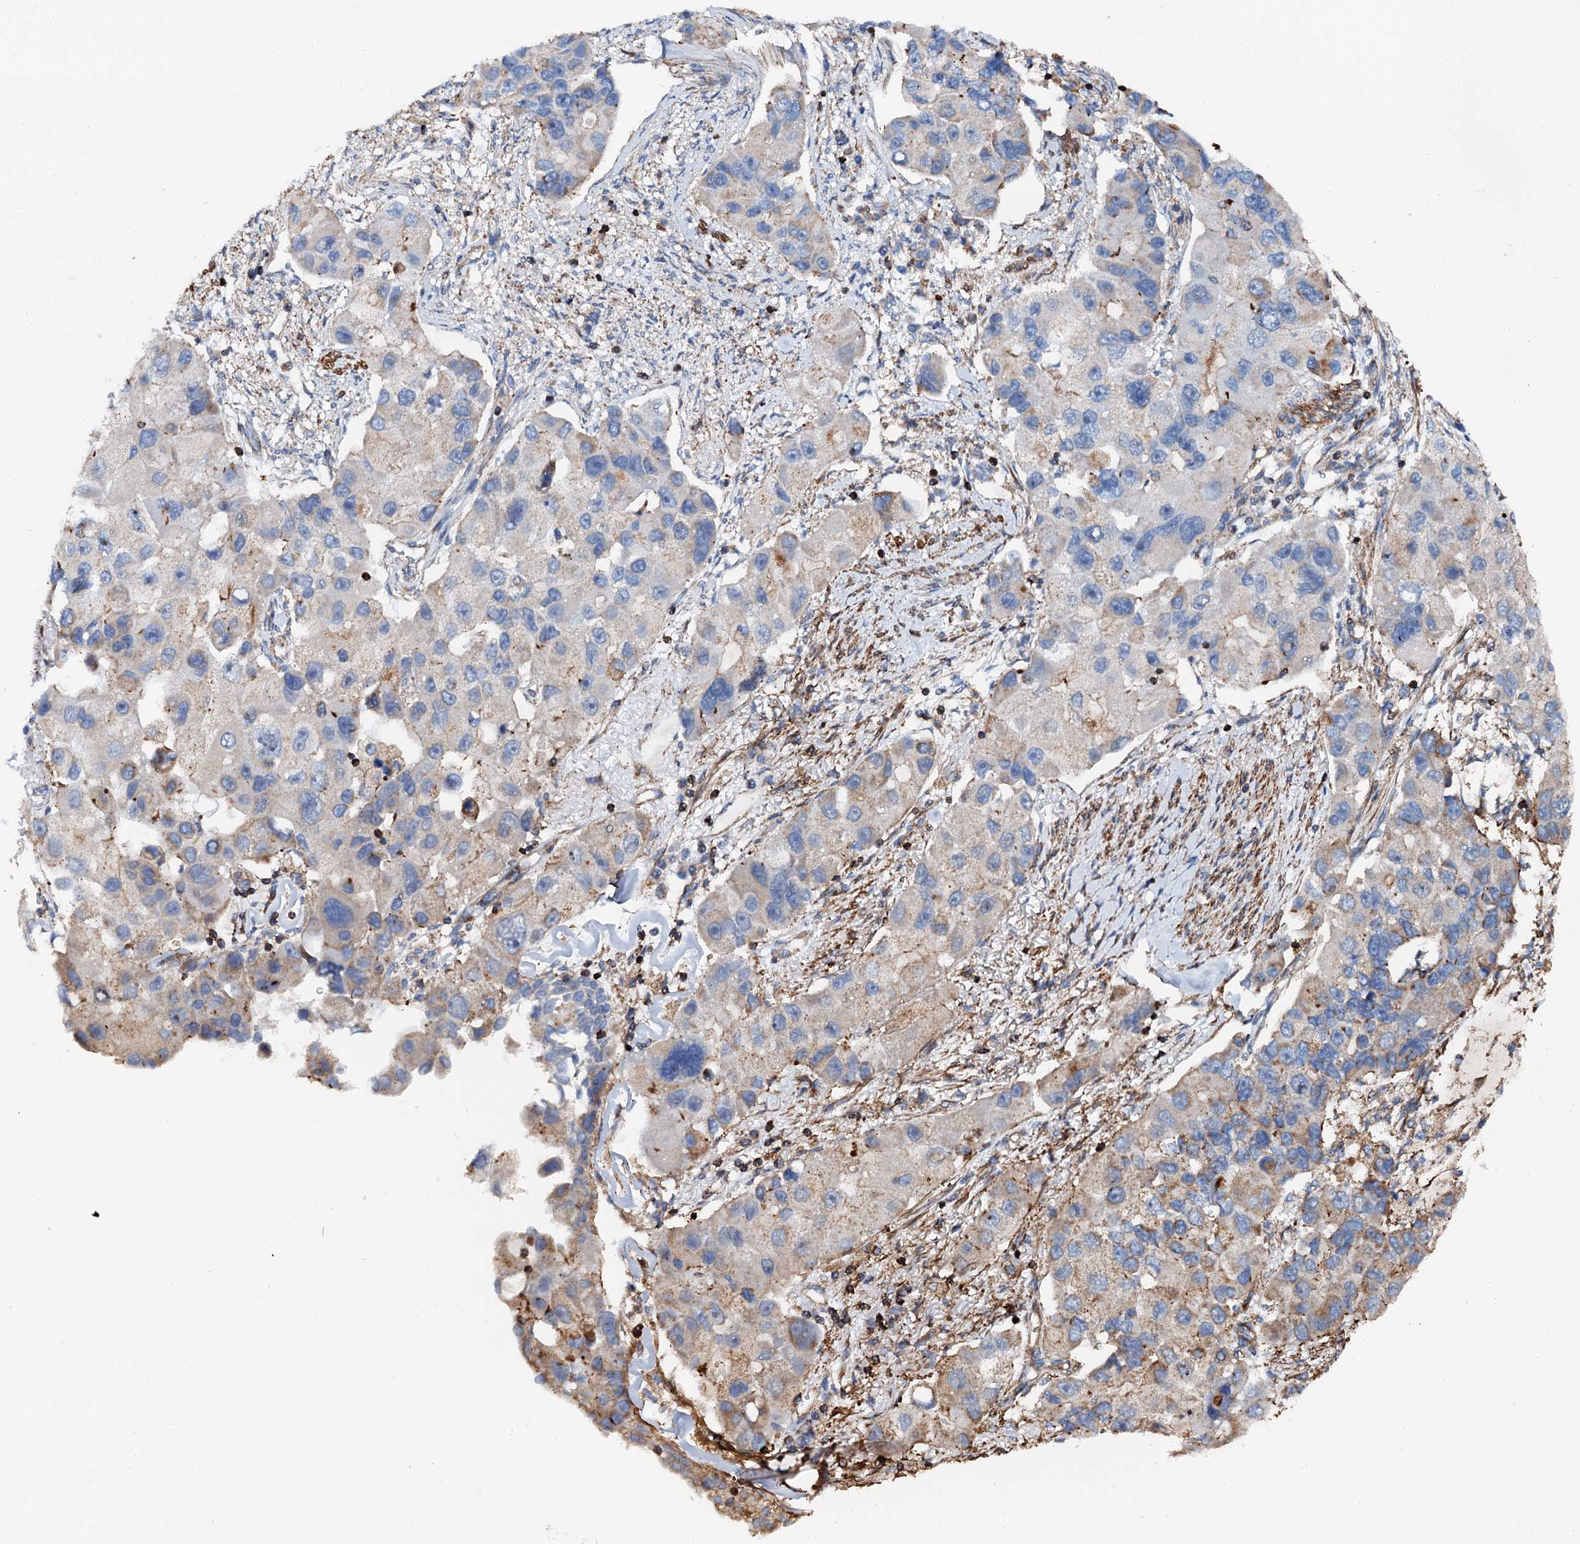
{"staining": {"intensity": "weak", "quantity": "<25%", "location": "cytoplasmic/membranous"}, "tissue": "lung cancer", "cell_type": "Tumor cells", "image_type": "cancer", "snomed": [{"axis": "morphology", "description": "Adenocarcinoma, NOS"}, {"axis": "topography", "description": "Lung"}], "caption": "DAB immunohistochemical staining of human lung cancer reveals no significant positivity in tumor cells.", "gene": "INTS10", "patient": {"sex": "female", "age": 54}}